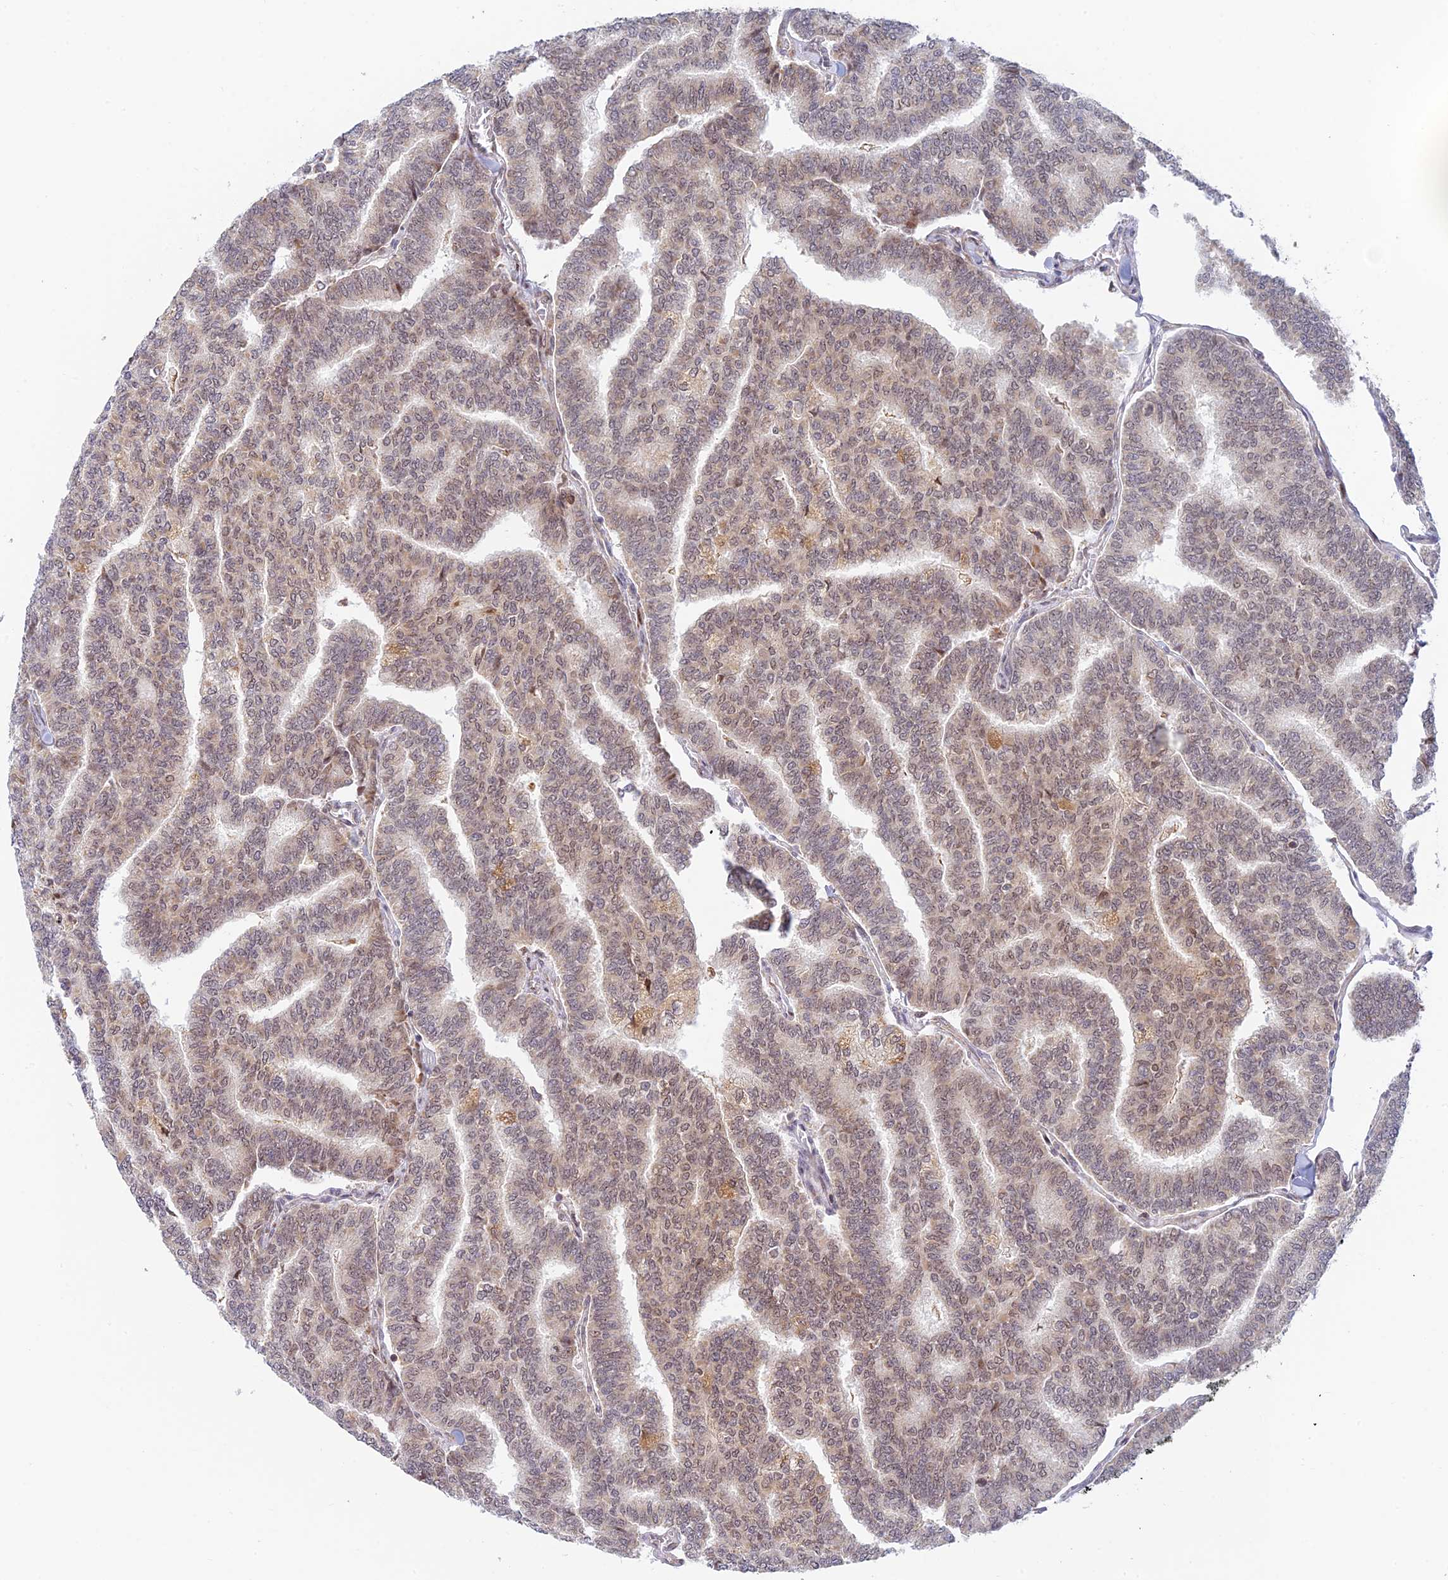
{"staining": {"intensity": "weak", "quantity": ">75%", "location": "cytoplasmic/membranous,nuclear"}, "tissue": "thyroid cancer", "cell_type": "Tumor cells", "image_type": "cancer", "snomed": [{"axis": "morphology", "description": "Papillary adenocarcinoma, NOS"}, {"axis": "topography", "description": "Thyroid gland"}], "caption": "Thyroid cancer (papillary adenocarcinoma) stained for a protein shows weak cytoplasmic/membranous and nuclear positivity in tumor cells. The protein is stained brown, and the nuclei are stained in blue (DAB (3,3'-diaminobenzidine) IHC with brightfield microscopy, high magnification).", "gene": "HOOK2", "patient": {"sex": "female", "age": 35}}